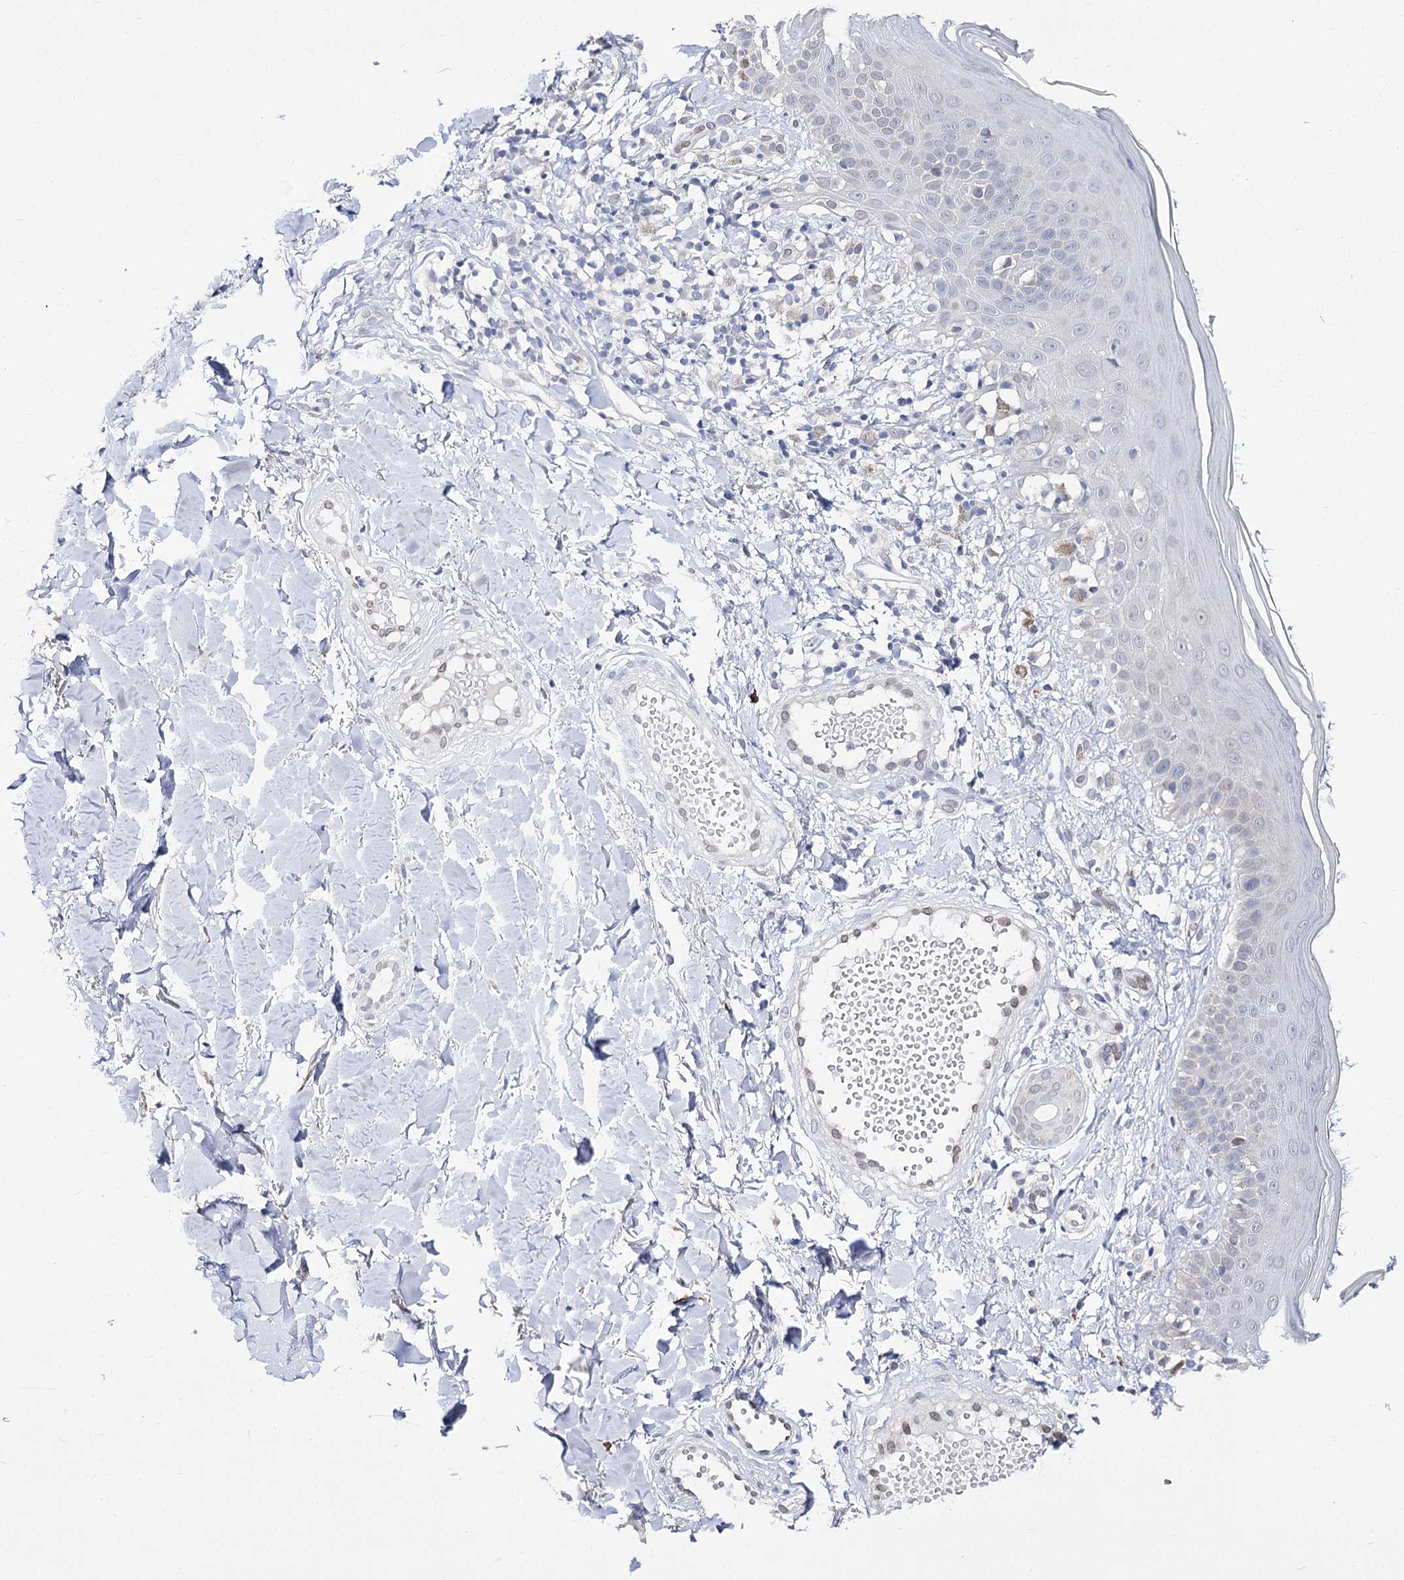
{"staining": {"intensity": "negative", "quantity": "none", "location": "none"}, "tissue": "skin", "cell_type": "Fibroblasts", "image_type": "normal", "snomed": [{"axis": "morphology", "description": "Normal tissue, NOS"}, {"axis": "topography", "description": "Skin"}], "caption": "This is an immunohistochemistry (IHC) histopathology image of normal skin. There is no positivity in fibroblasts.", "gene": "TMEM201", "patient": {"sex": "male", "age": 52}}